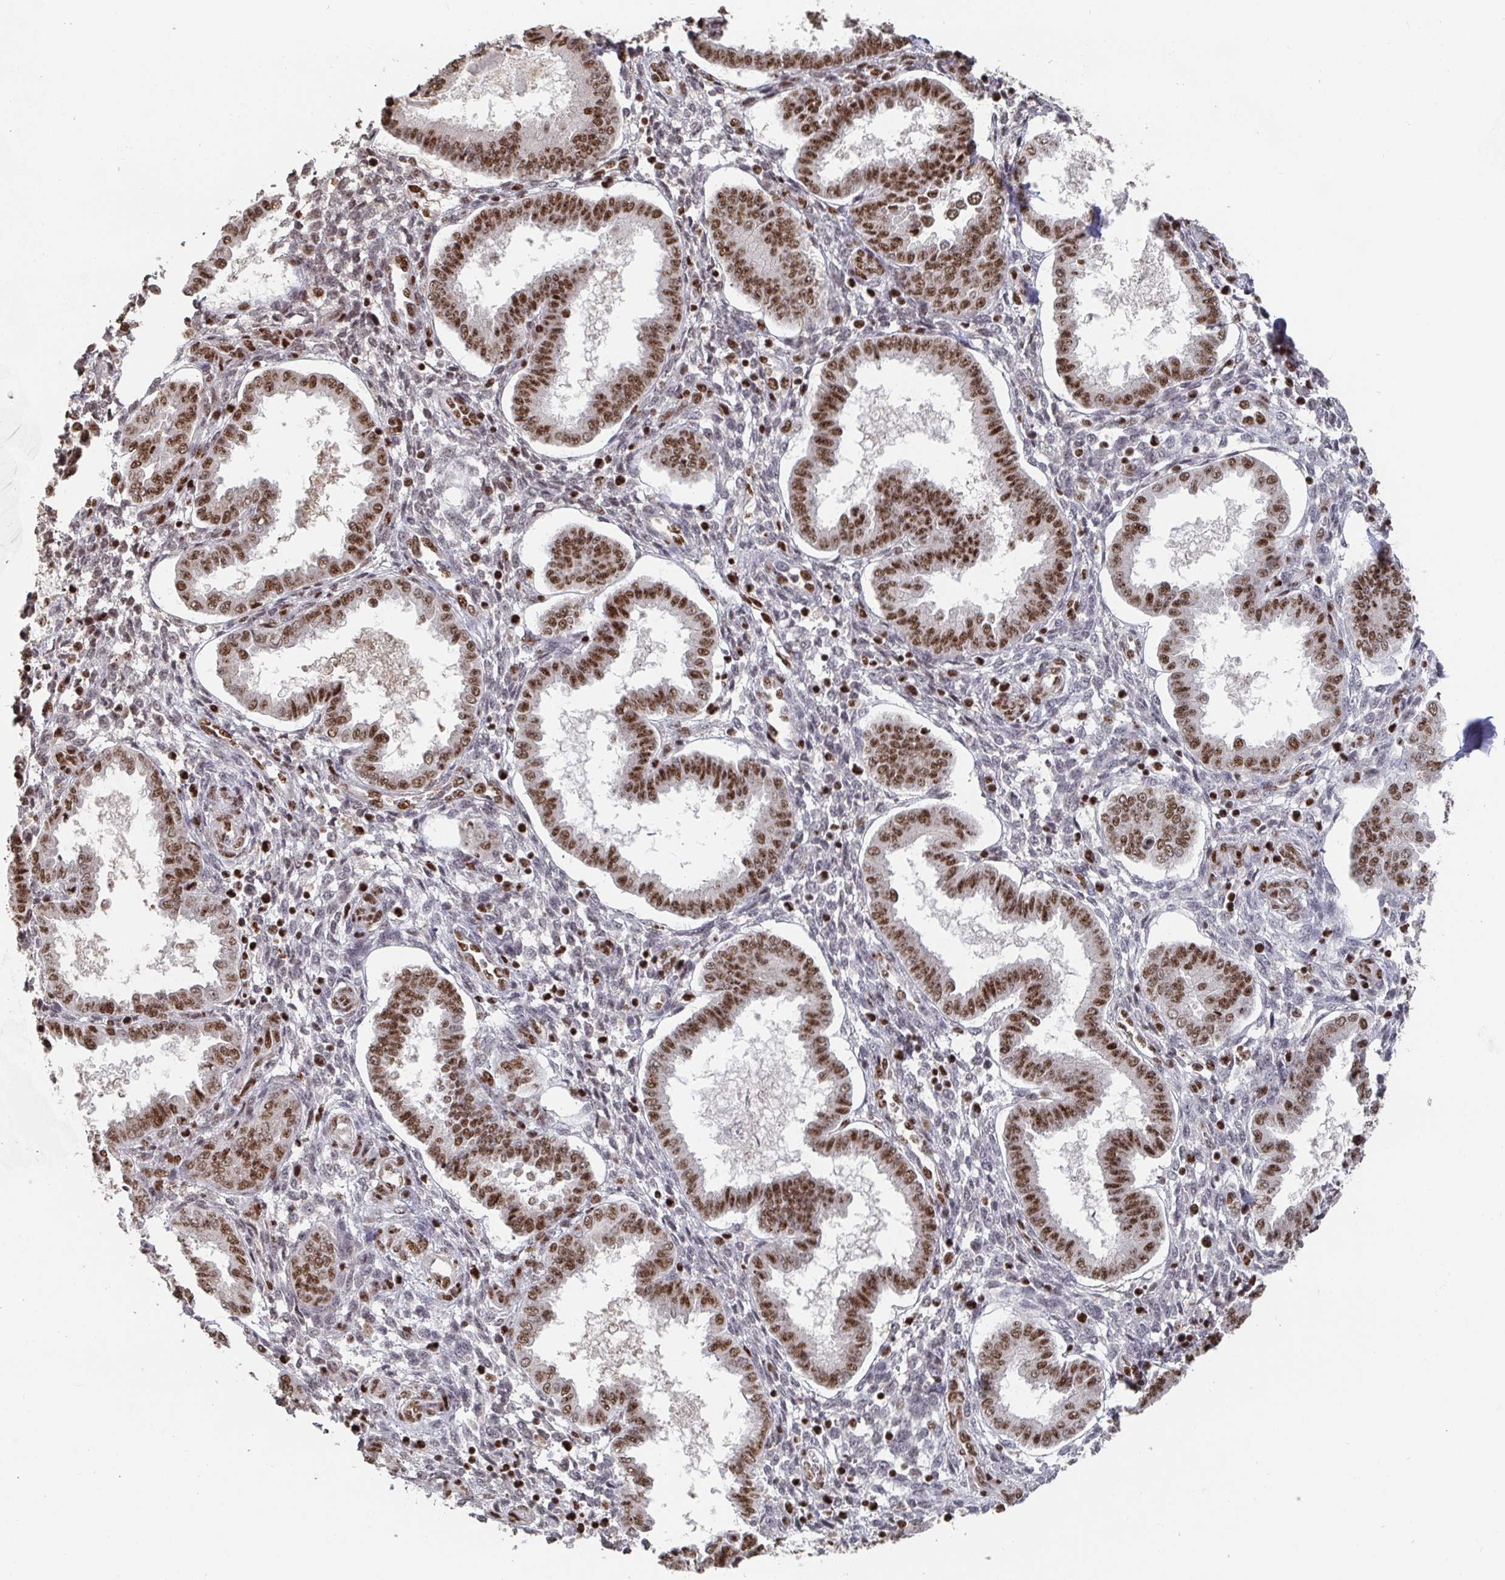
{"staining": {"intensity": "moderate", "quantity": "<25%", "location": "nuclear"}, "tissue": "endometrium", "cell_type": "Cells in endometrial stroma", "image_type": "normal", "snomed": [{"axis": "morphology", "description": "Normal tissue, NOS"}, {"axis": "topography", "description": "Endometrium"}], "caption": "Immunohistochemistry (IHC) of benign human endometrium demonstrates low levels of moderate nuclear expression in about <25% of cells in endometrial stroma.", "gene": "ZDHHC12", "patient": {"sex": "female", "age": 24}}